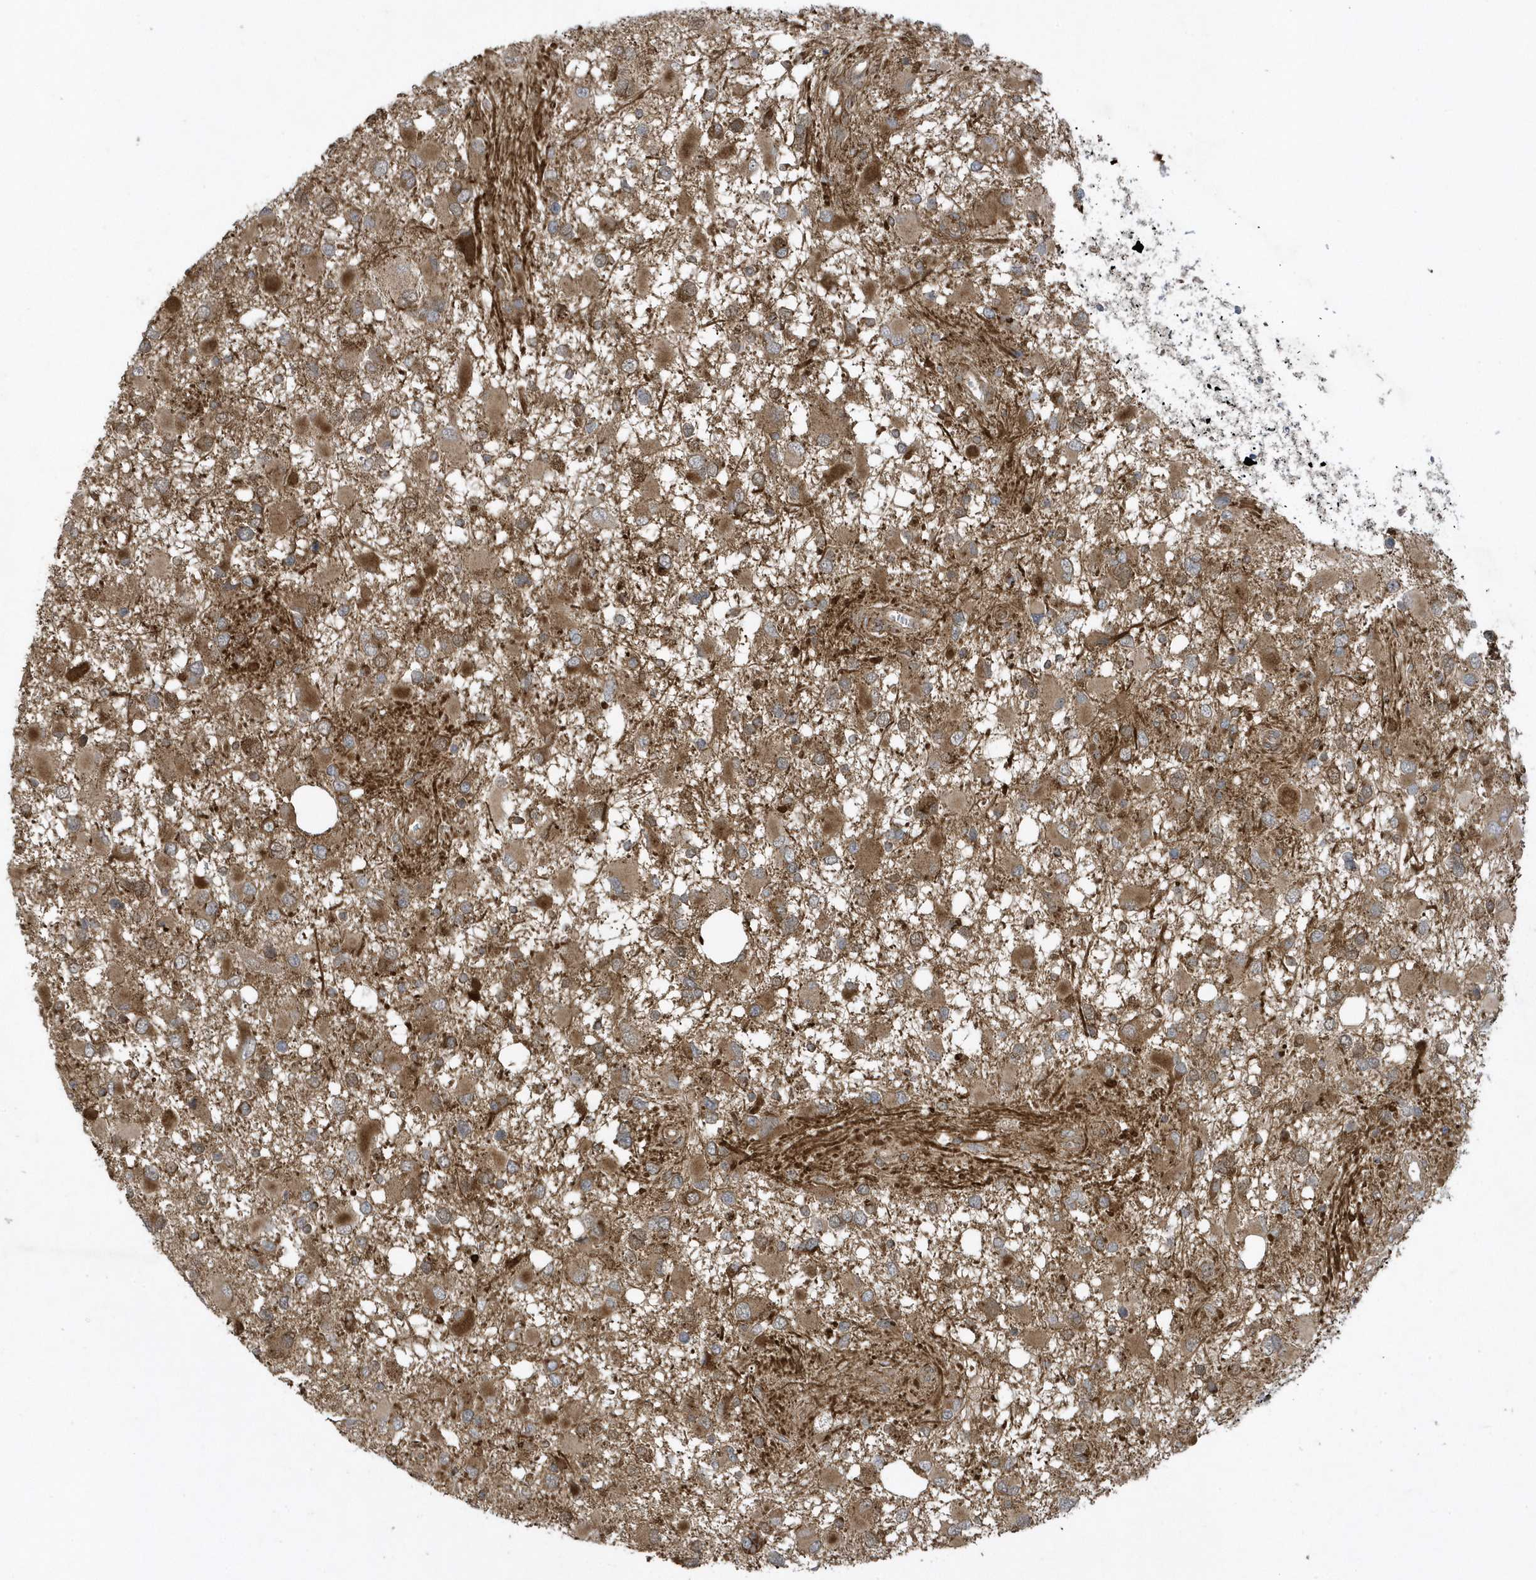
{"staining": {"intensity": "moderate", "quantity": ">75%", "location": "cytoplasmic/membranous"}, "tissue": "glioma", "cell_type": "Tumor cells", "image_type": "cancer", "snomed": [{"axis": "morphology", "description": "Glioma, malignant, High grade"}, {"axis": "topography", "description": "Brain"}], "caption": "Glioma stained with immunohistochemistry reveals moderate cytoplasmic/membranous positivity in about >75% of tumor cells. Ihc stains the protein of interest in brown and the nuclei are stained blue.", "gene": "STAMBP", "patient": {"sex": "male", "age": 53}}